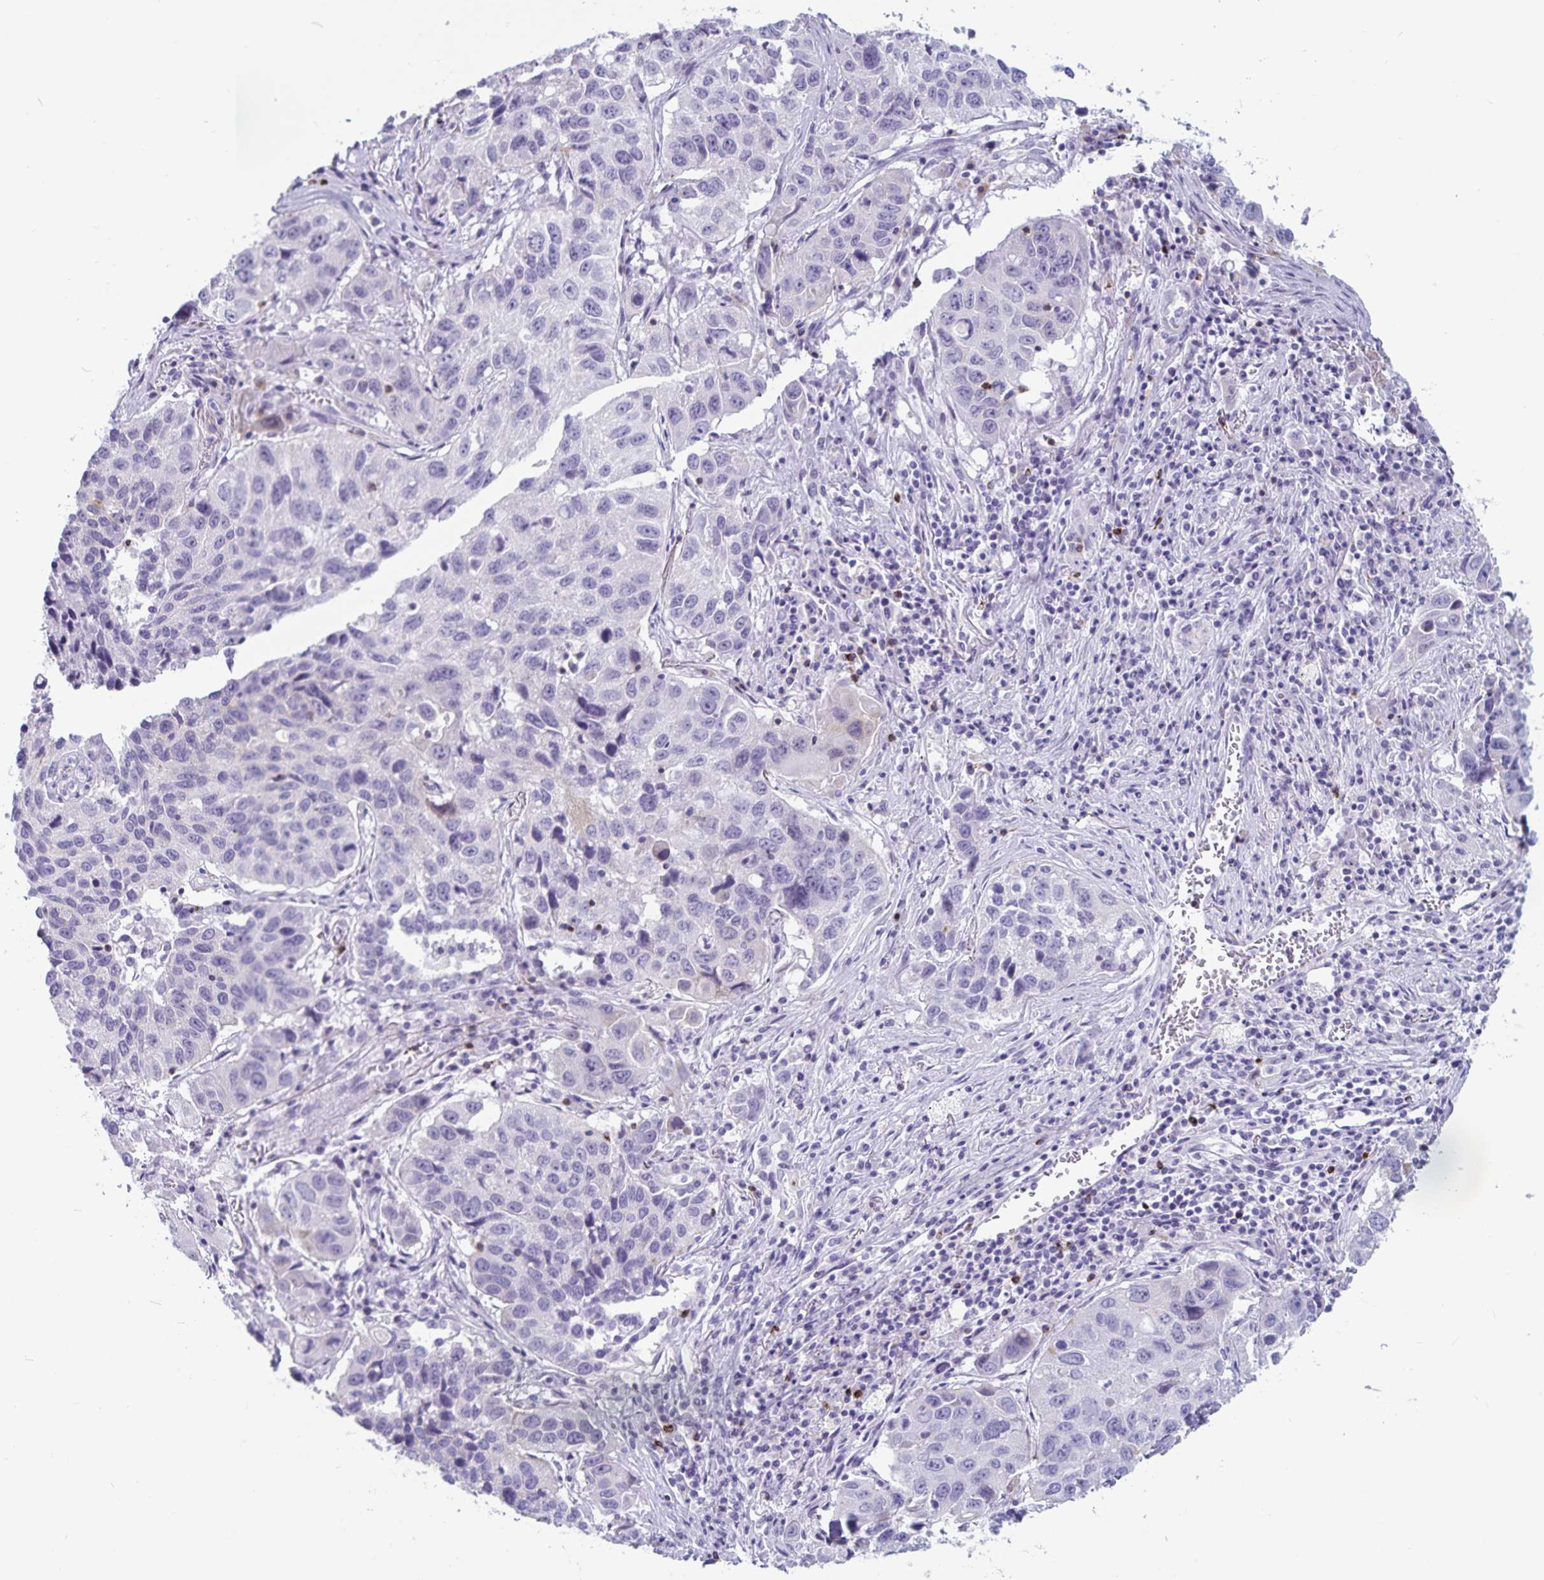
{"staining": {"intensity": "negative", "quantity": "none", "location": "none"}, "tissue": "lung cancer", "cell_type": "Tumor cells", "image_type": "cancer", "snomed": [{"axis": "morphology", "description": "Squamous cell carcinoma, NOS"}, {"axis": "topography", "description": "Lung"}], "caption": "Tumor cells show no significant expression in lung cancer. Nuclei are stained in blue.", "gene": "GNLY", "patient": {"sex": "female", "age": 61}}